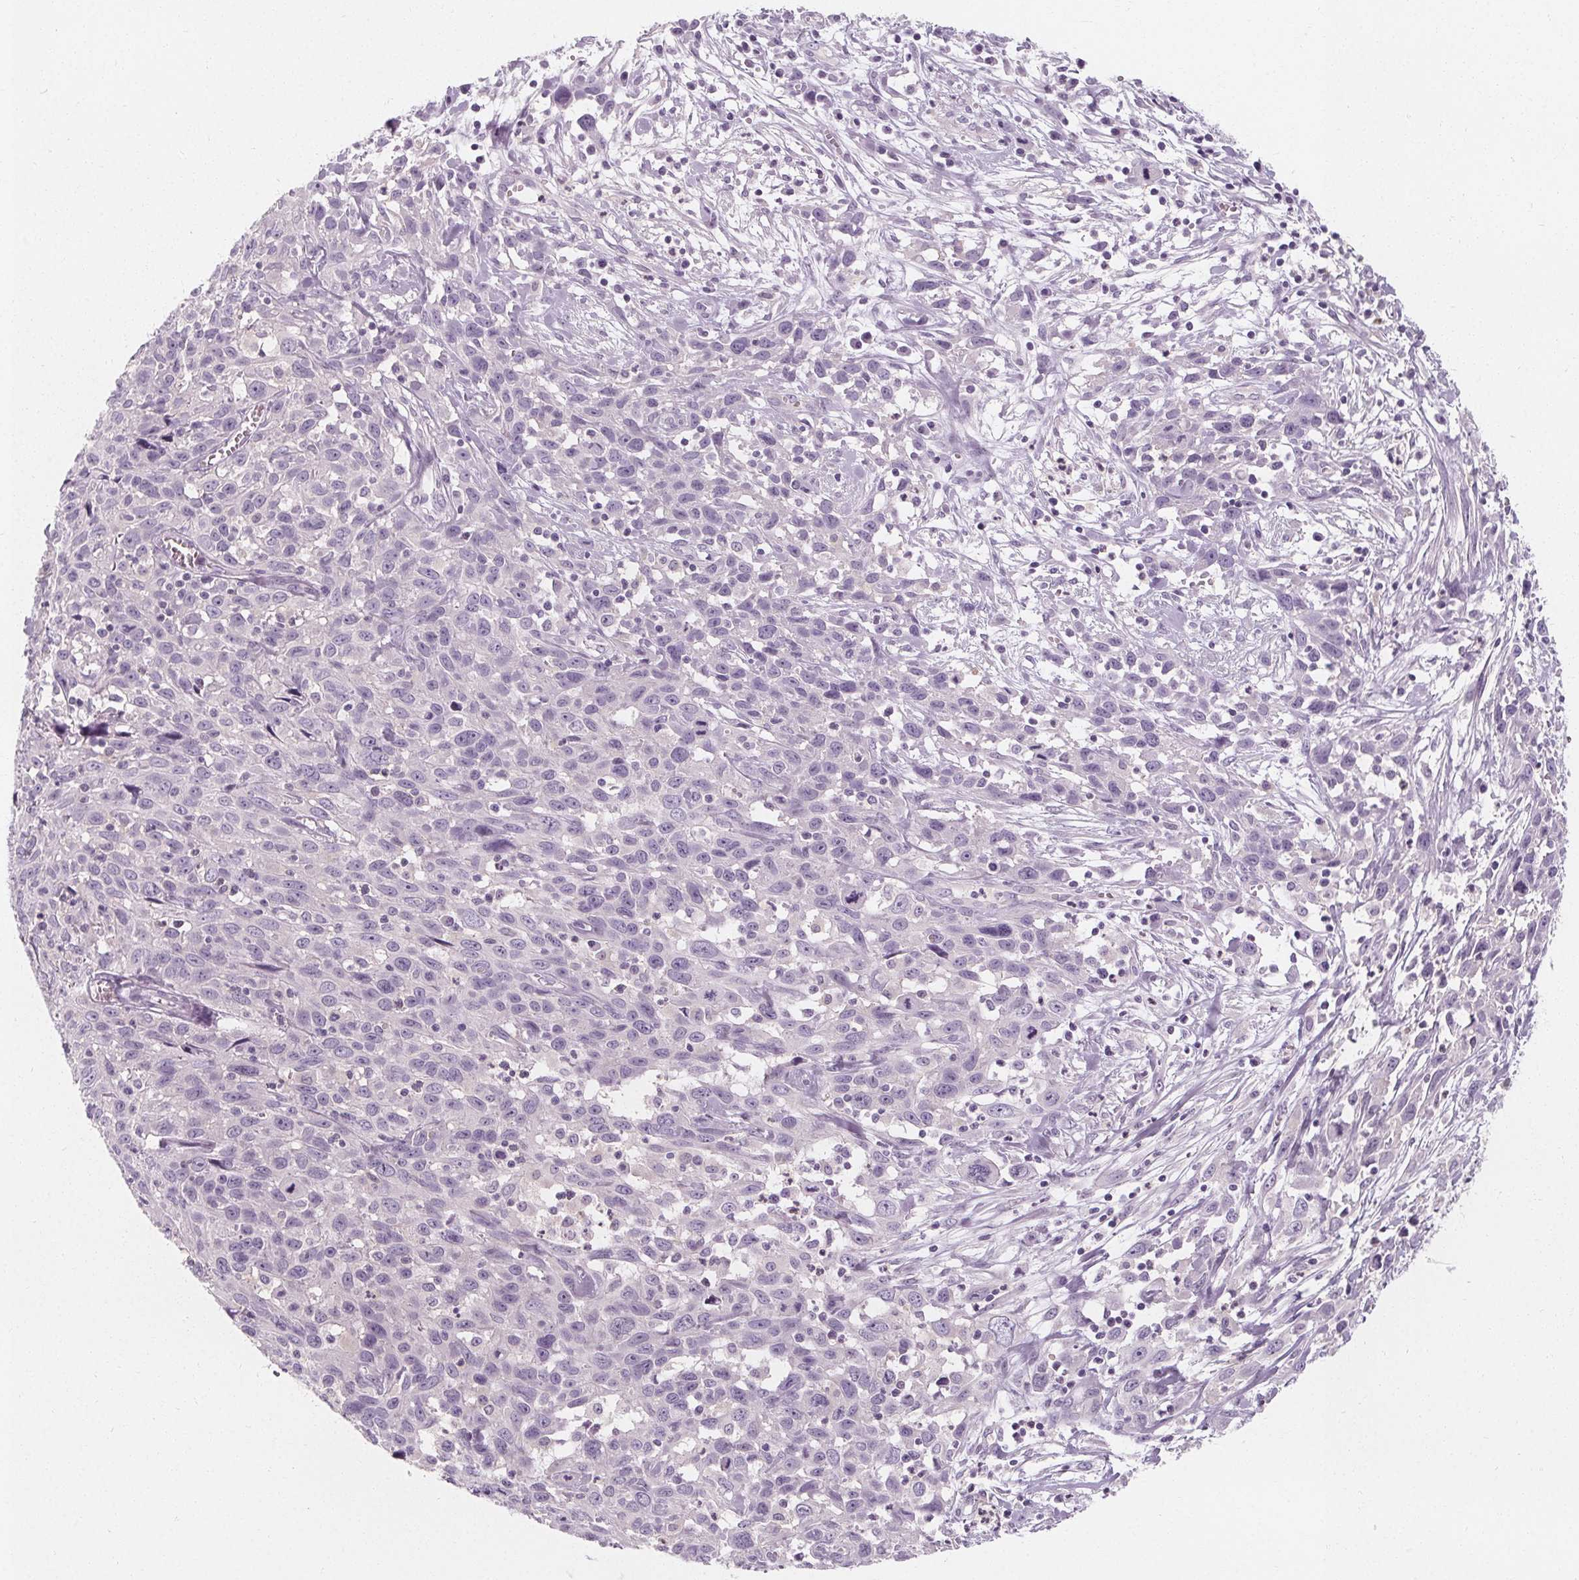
{"staining": {"intensity": "negative", "quantity": "none", "location": "none"}, "tissue": "cervical cancer", "cell_type": "Tumor cells", "image_type": "cancer", "snomed": [{"axis": "morphology", "description": "Squamous cell carcinoma, NOS"}, {"axis": "topography", "description": "Cervix"}], "caption": "This is a photomicrograph of IHC staining of cervical cancer (squamous cell carcinoma), which shows no expression in tumor cells.", "gene": "UGP2", "patient": {"sex": "female", "age": 38}}